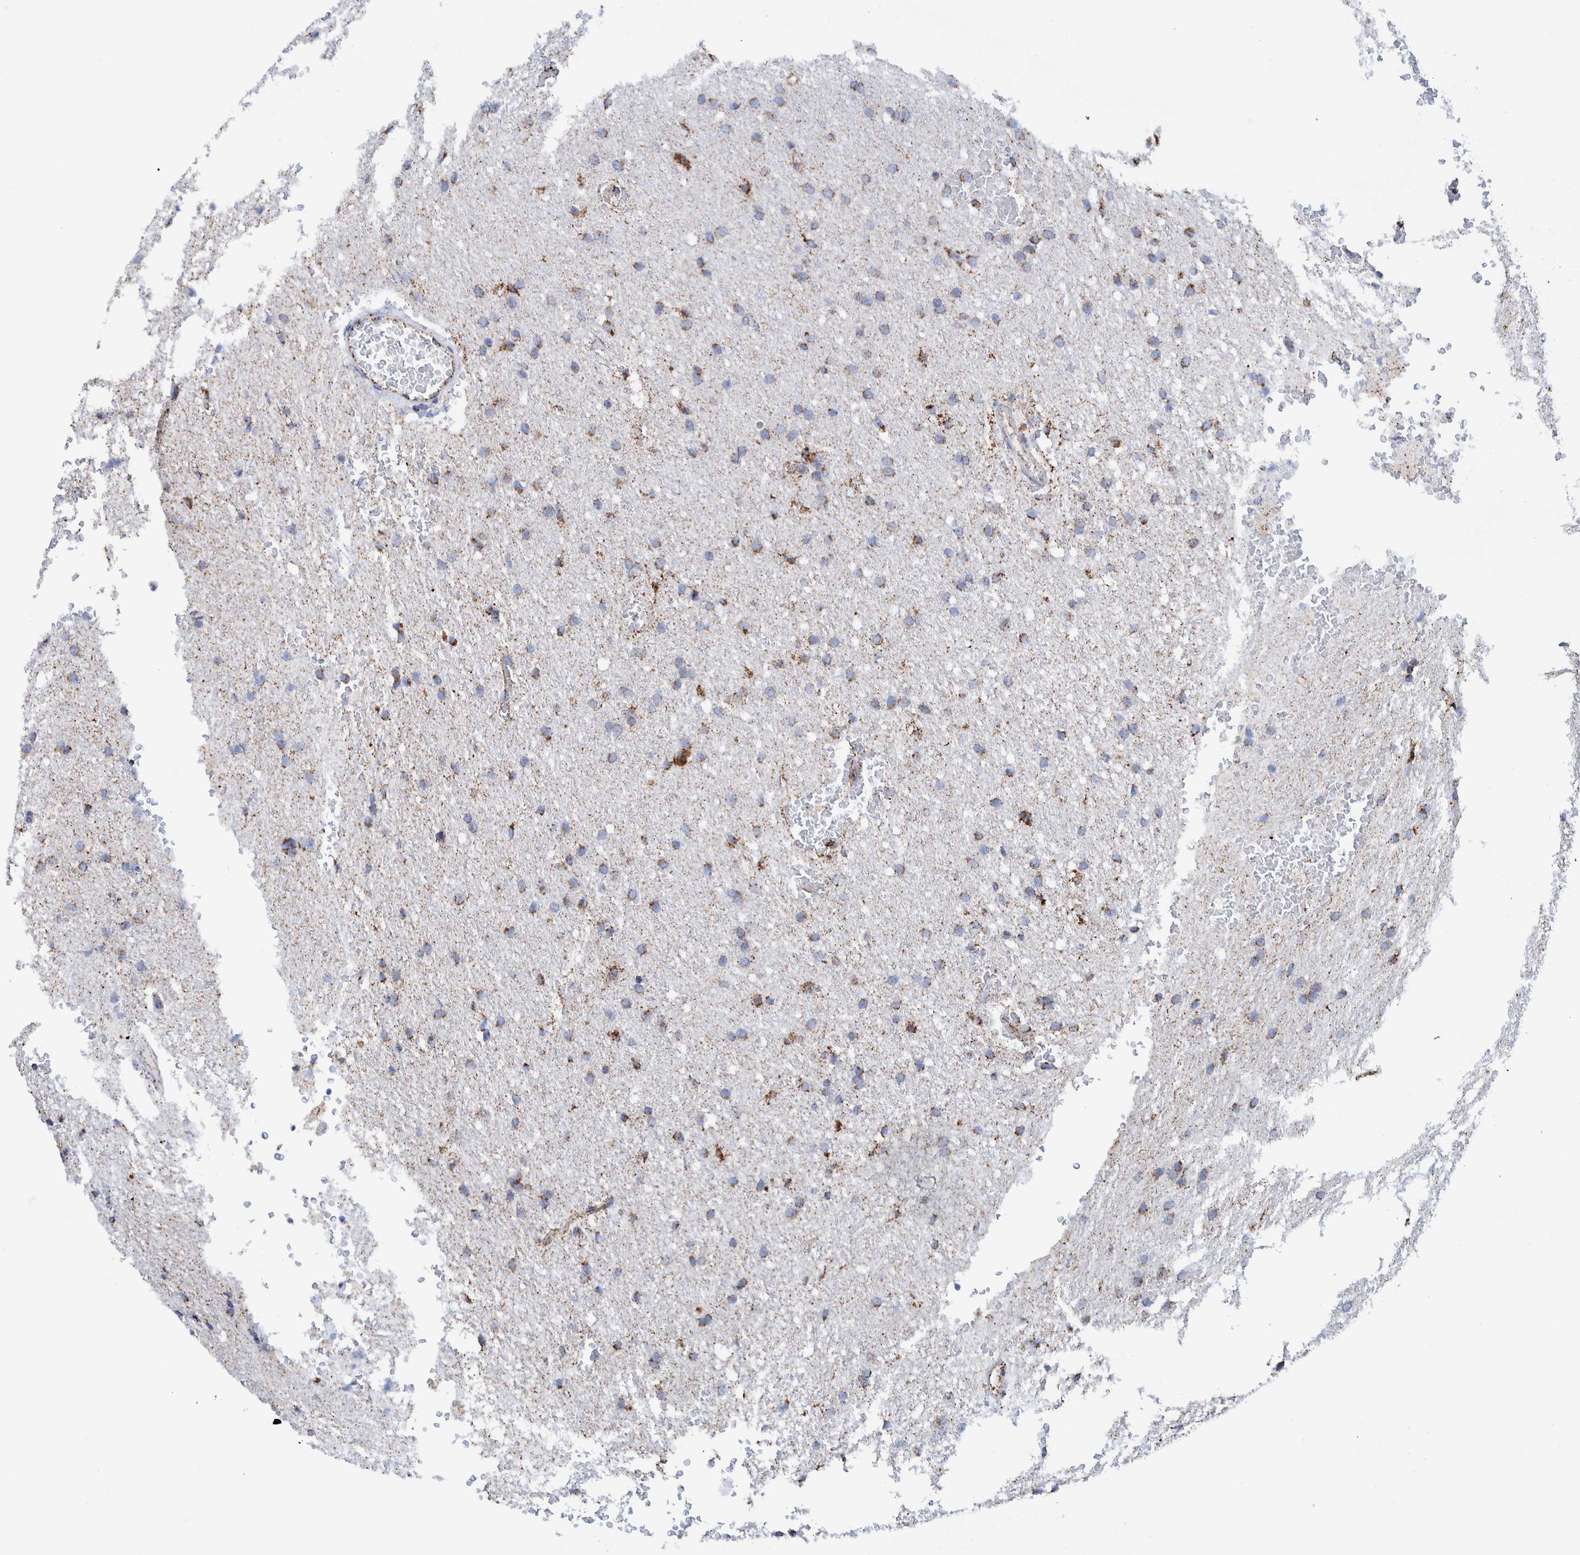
{"staining": {"intensity": "moderate", "quantity": "25%-75%", "location": "cytoplasmic/membranous"}, "tissue": "glioma", "cell_type": "Tumor cells", "image_type": "cancer", "snomed": [{"axis": "morphology", "description": "Glioma, malignant, Low grade"}, {"axis": "topography", "description": "Brain"}], "caption": "A photomicrograph of human malignant low-grade glioma stained for a protein reveals moderate cytoplasmic/membranous brown staining in tumor cells.", "gene": "DECR1", "patient": {"sex": "female", "age": 37}}